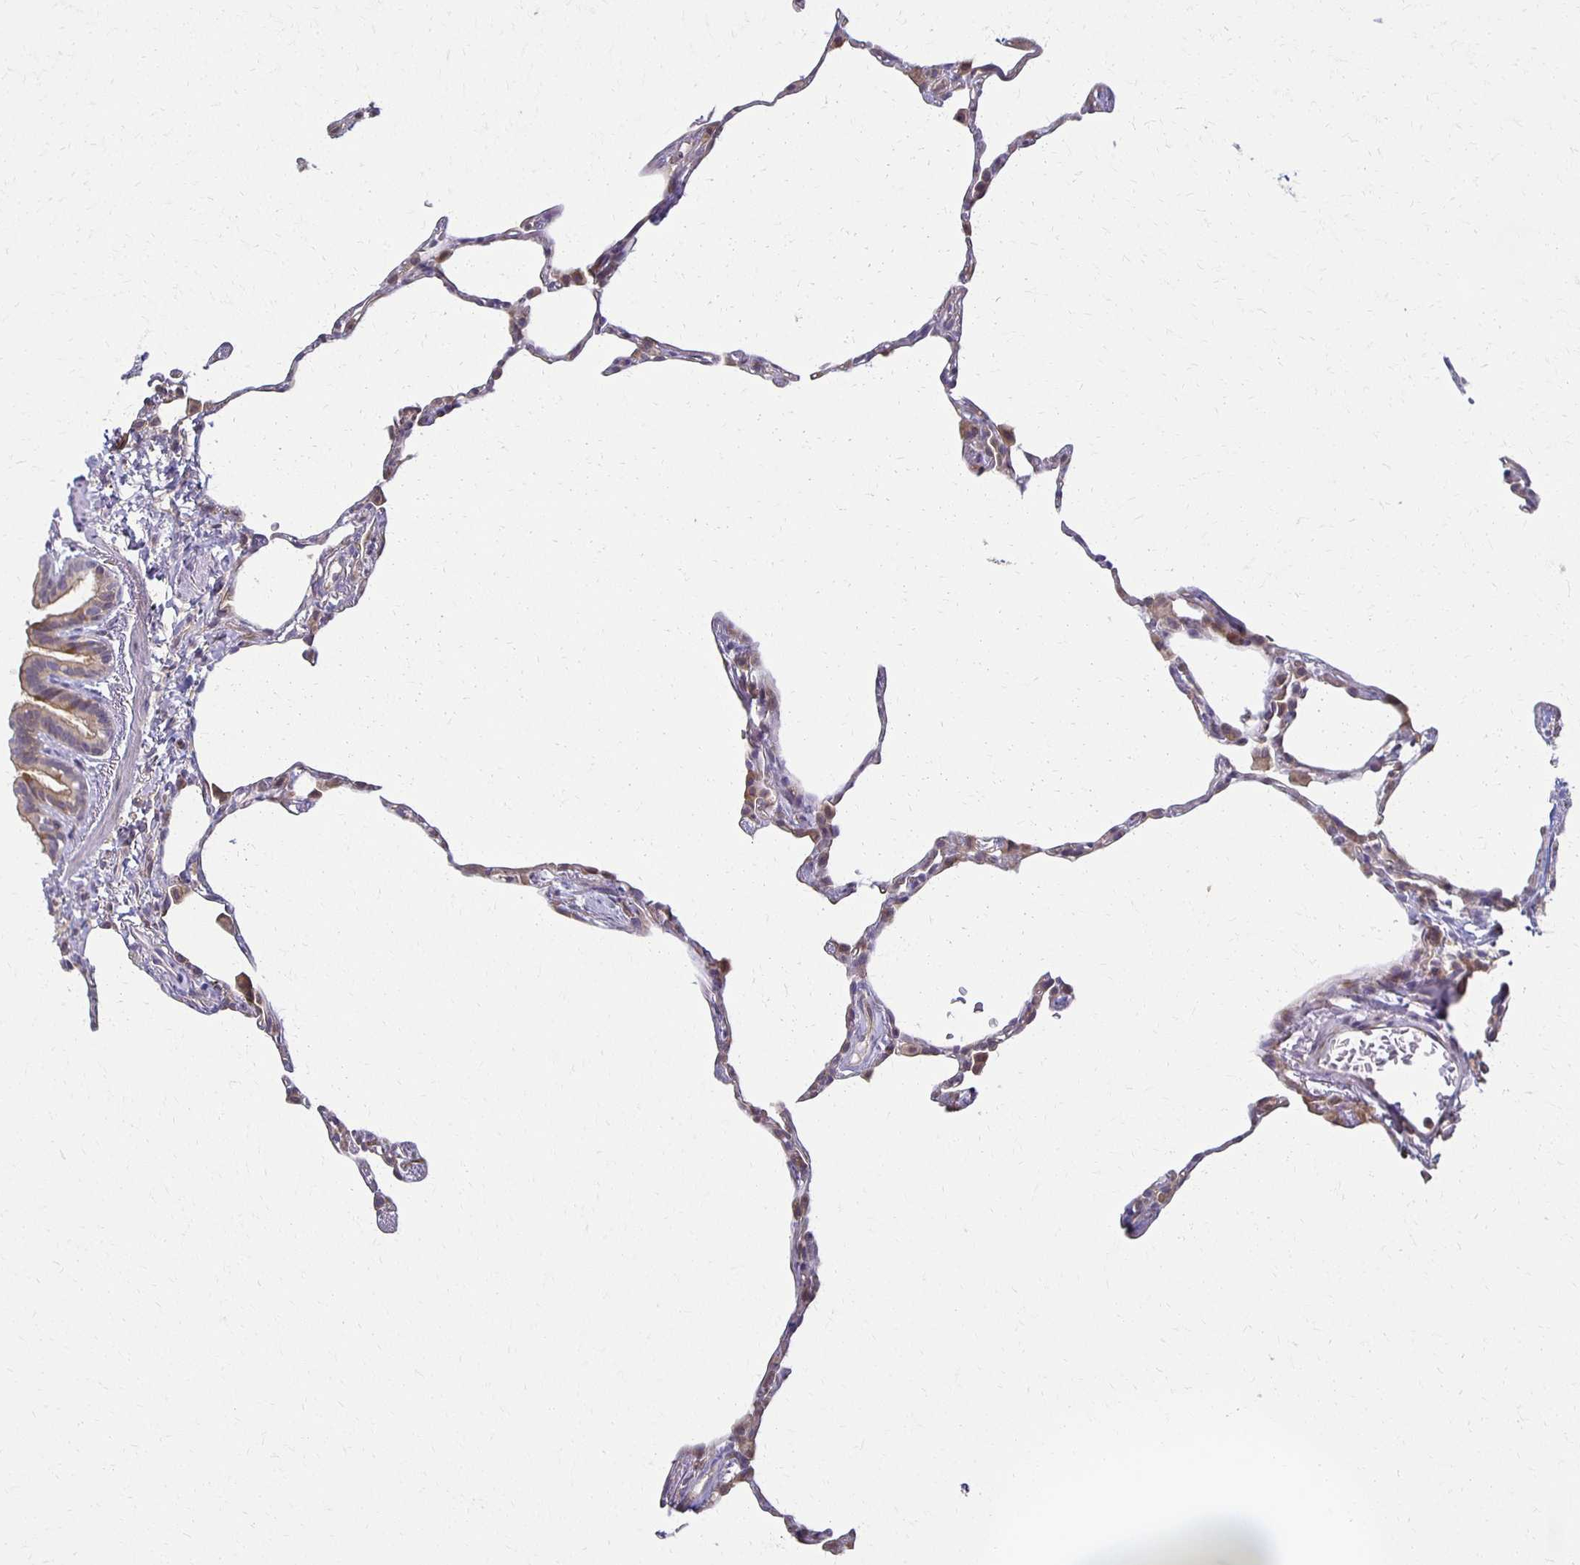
{"staining": {"intensity": "negative", "quantity": "none", "location": "none"}, "tissue": "lung", "cell_type": "Alveolar cells", "image_type": "normal", "snomed": [{"axis": "morphology", "description": "Normal tissue, NOS"}, {"axis": "topography", "description": "Lung"}], "caption": "Benign lung was stained to show a protein in brown. There is no significant expression in alveolar cells.", "gene": "GPX4", "patient": {"sex": "female", "age": 57}}